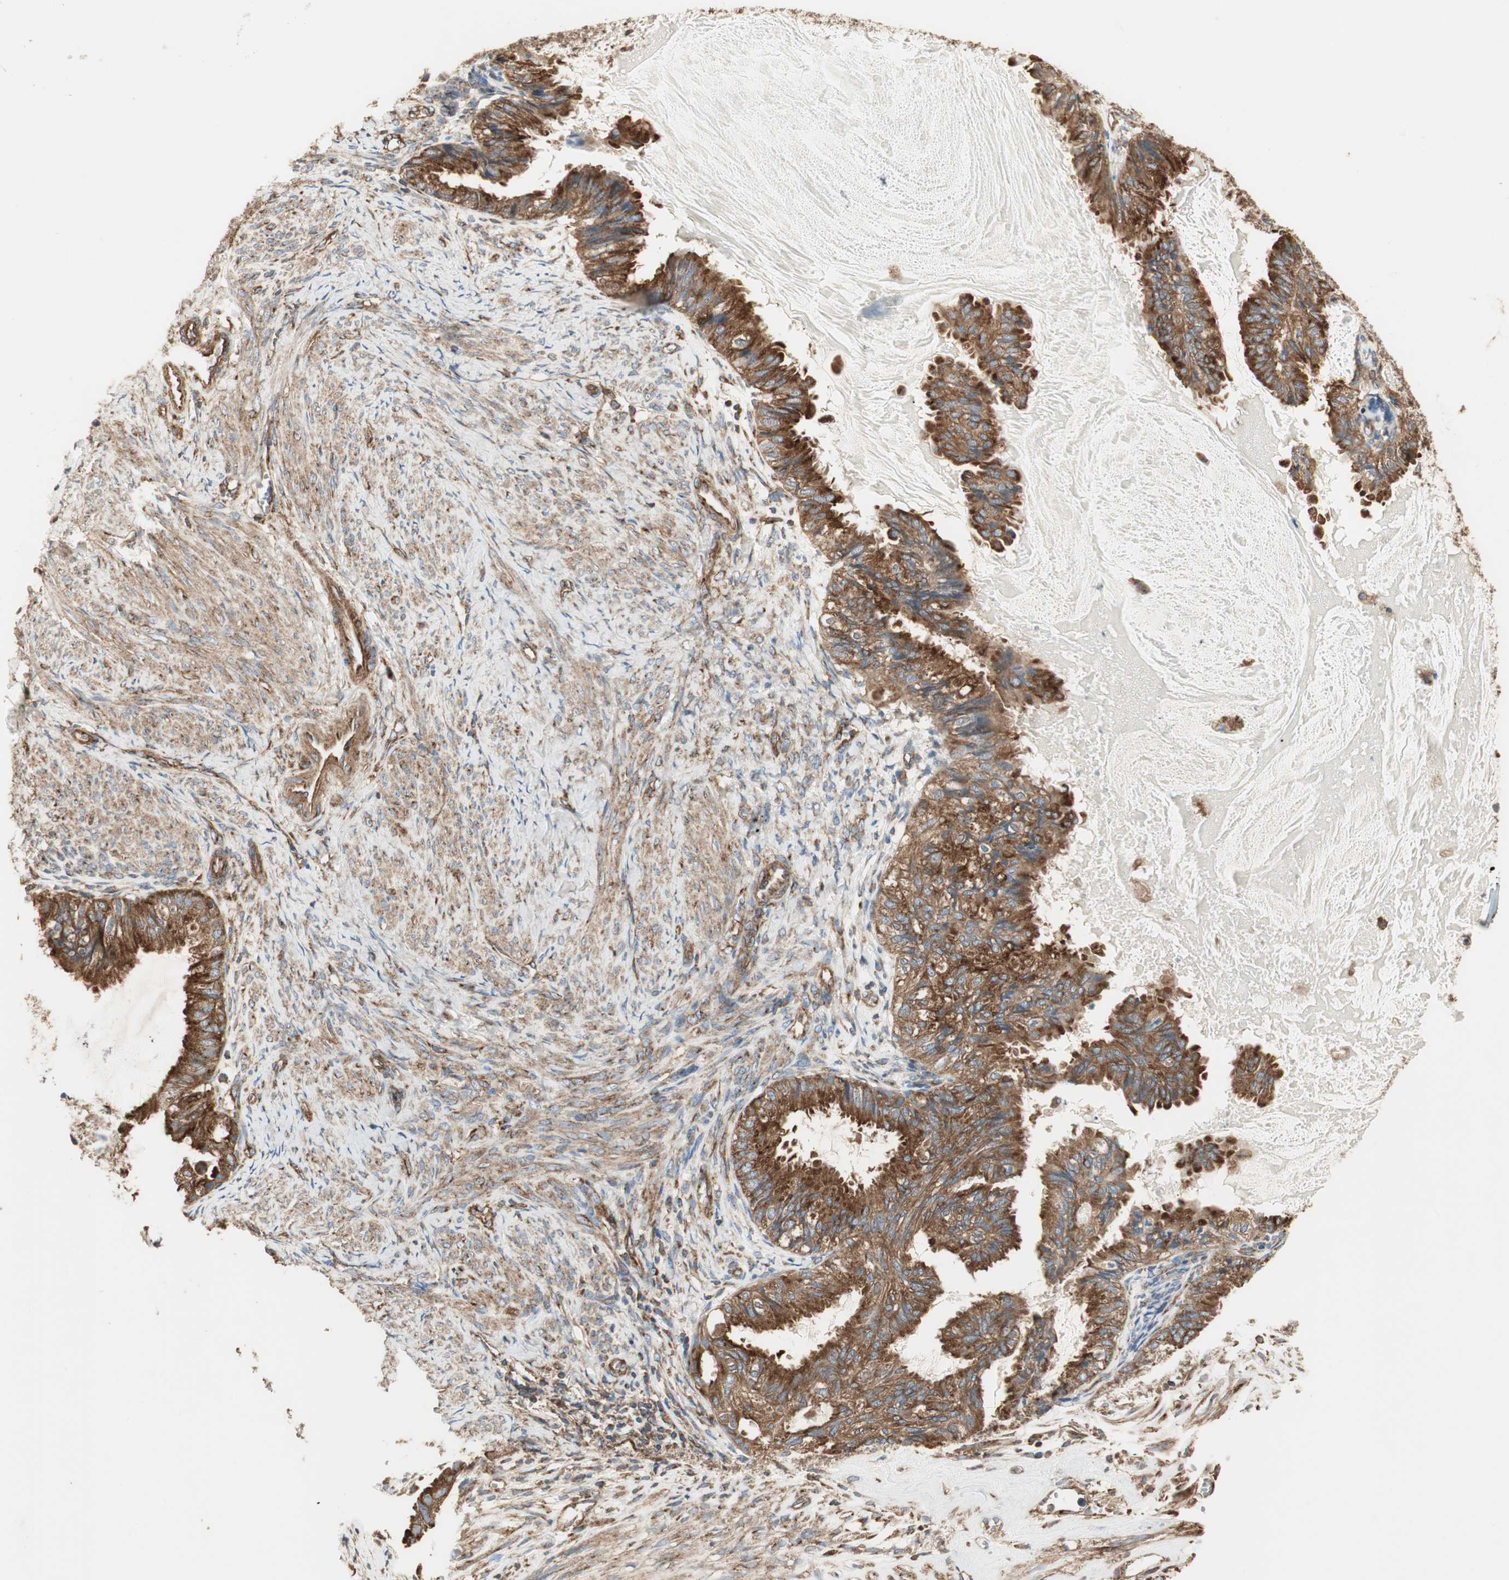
{"staining": {"intensity": "strong", "quantity": ">75%", "location": "cytoplasmic/membranous"}, "tissue": "cervical cancer", "cell_type": "Tumor cells", "image_type": "cancer", "snomed": [{"axis": "morphology", "description": "Normal tissue, NOS"}, {"axis": "morphology", "description": "Adenocarcinoma, NOS"}, {"axis": "topography", "description": "Cervix"}, {"axis": "topography", "description": "Endometrium"}], "caption": "Human cervical cancer stained for a protein (brown) reveals strong cytoplasmic/membranous positive positivity in about >75% of tumor cells.", "gene": "H6PD", "patient": {"sex": "female", "age": 86}}